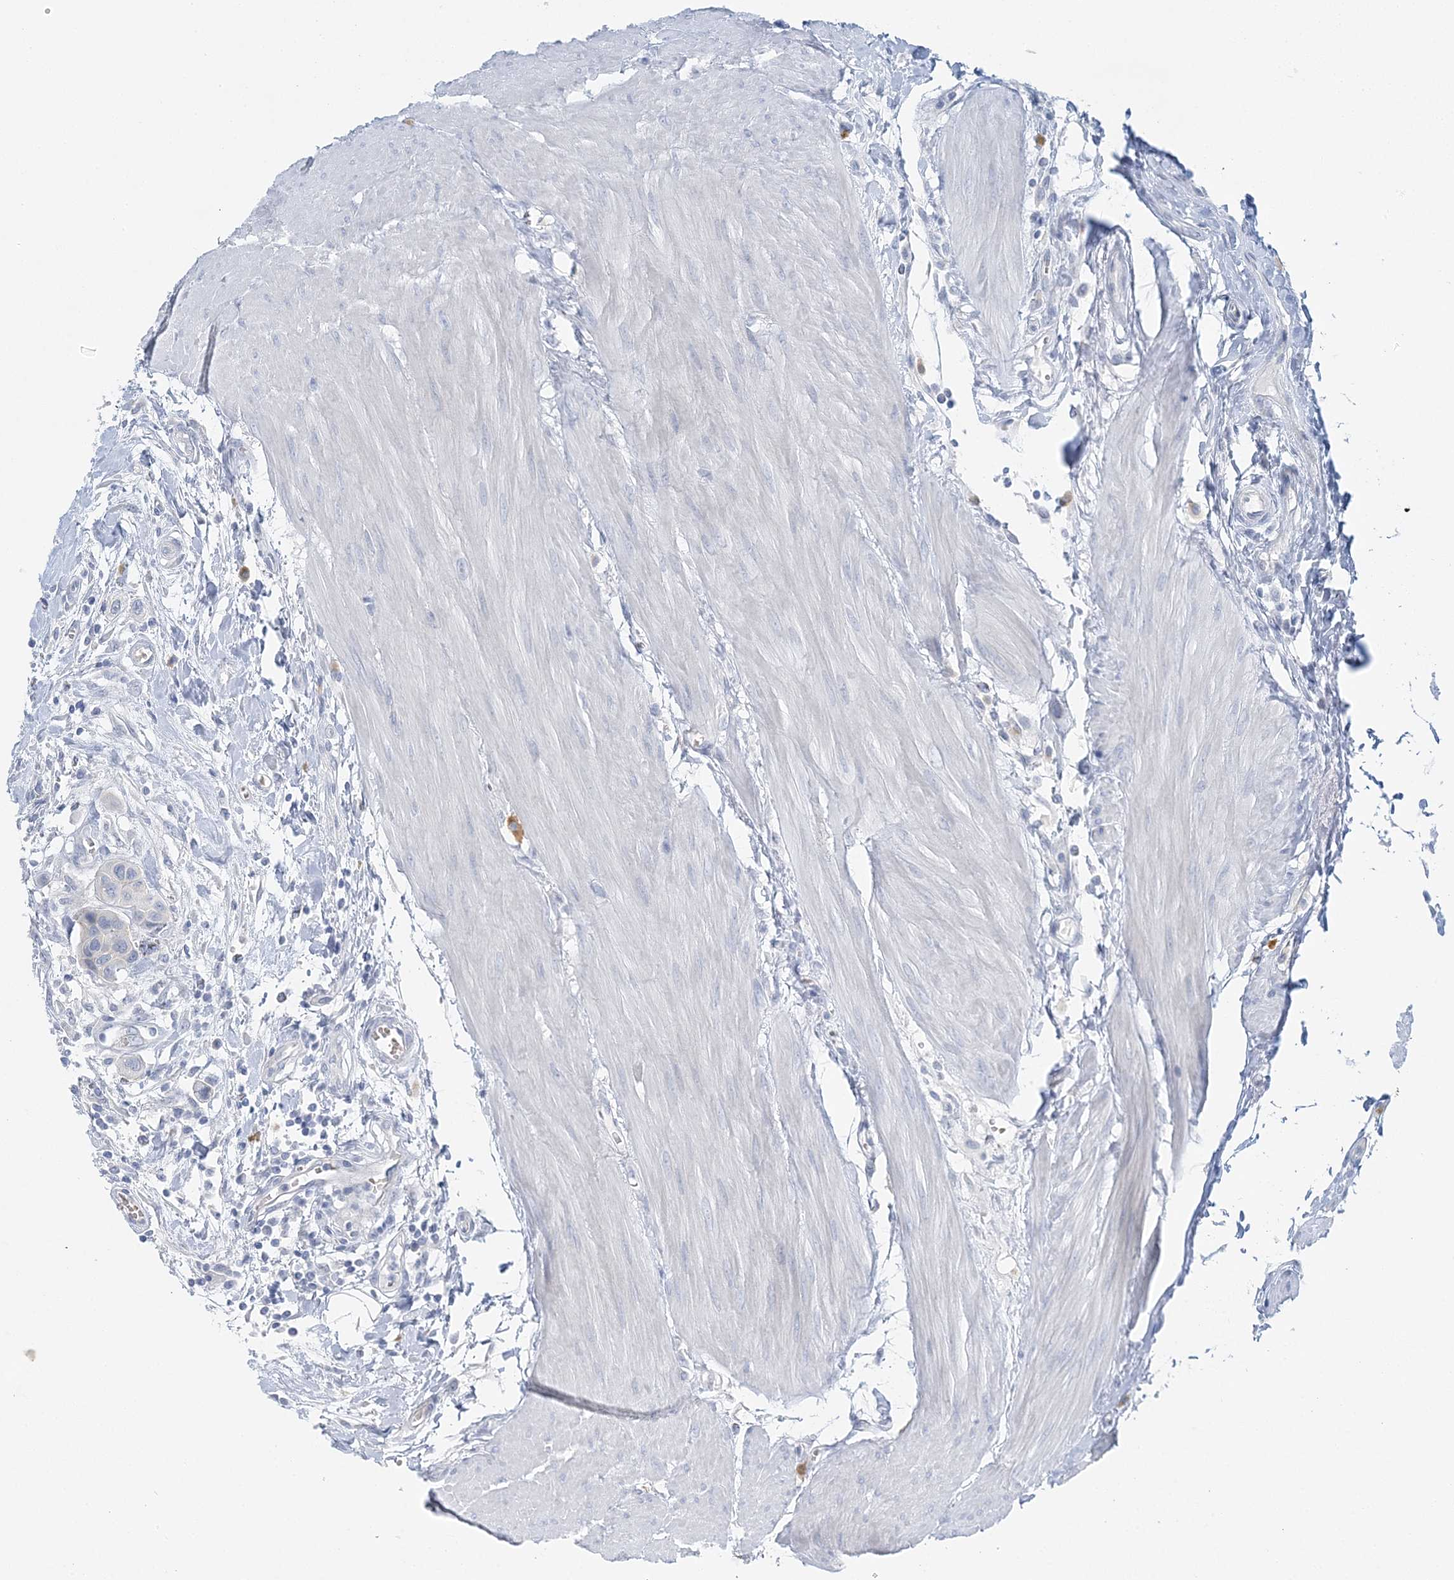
{"staining": {"intensity": "negative", "quantity": "none", "location": "none"}, "tissue": "urothelial cancer", "cell_type": "Tumor cells", "image_type": "cancer", "snomed": [{"axis": "morphology", "description": "Urothelial carcinoma, High grade"}, {"axis": "topography", "description": "Urinary bladder"}], "caption": "This is an immunohistochemistry (IHC) photomicrograph of human urothelial cancer. There is no positivity in tumor cells.", "gene": "VILL", "patient": {"sex": "male", "age": 50}}